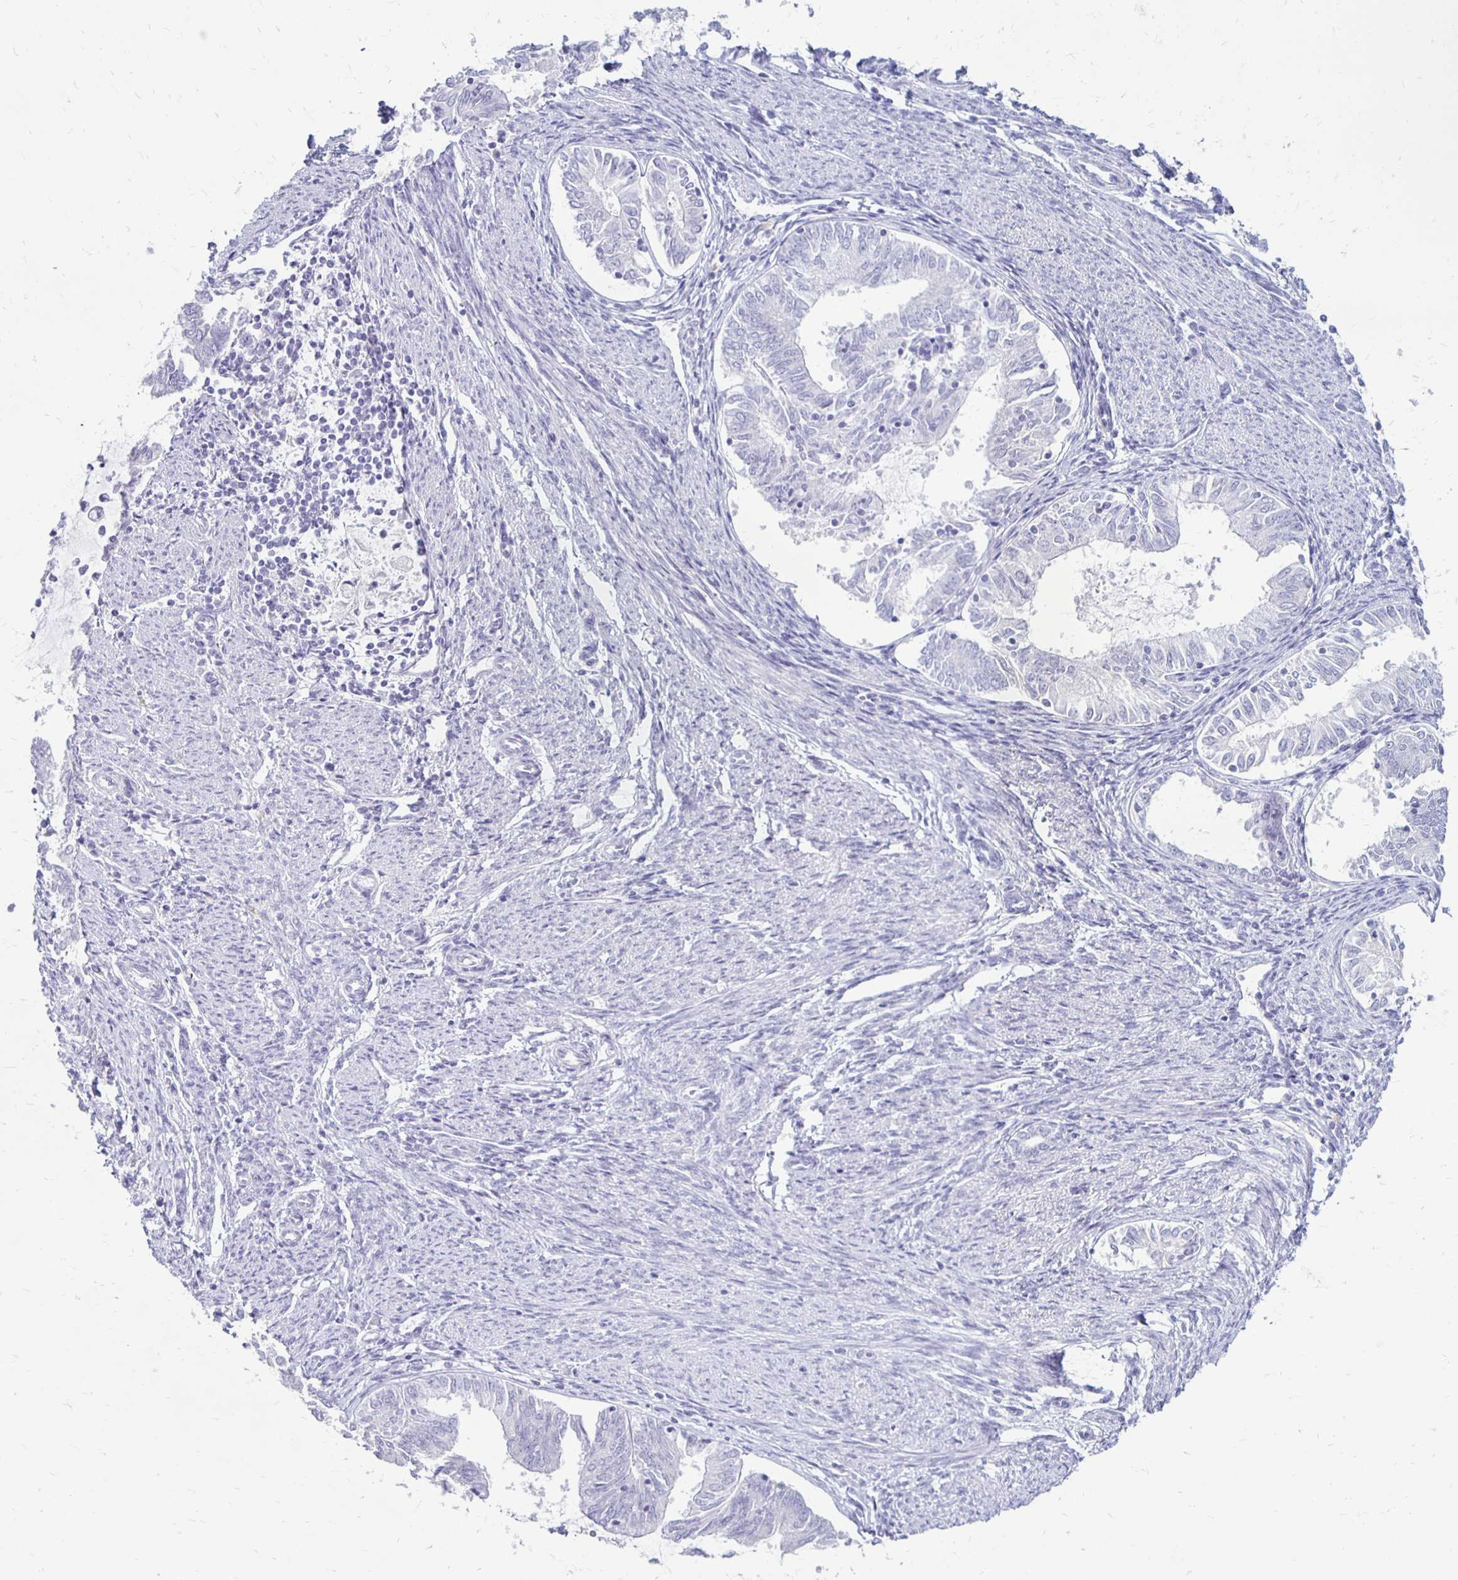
{"staining": {"intensity": "negative", "quantity": "none", "location": "none"}, "tissue": "endometrial cancer", "cell_type": "Tumor cells", "image_type": "cancer", "snomed": [{"axis": "morphology", "description": "Adenocarcinoma, NOS"}, {"axis": "topography", "description": "Endometrium"}], "caption": "Immunohistochemistry (IHC) image of endometrial cancer stained for a protein (brown), which shows no expression in tumor cells.", "gene": "RYR1", "patient": {"sex": "female", "age": 79}}